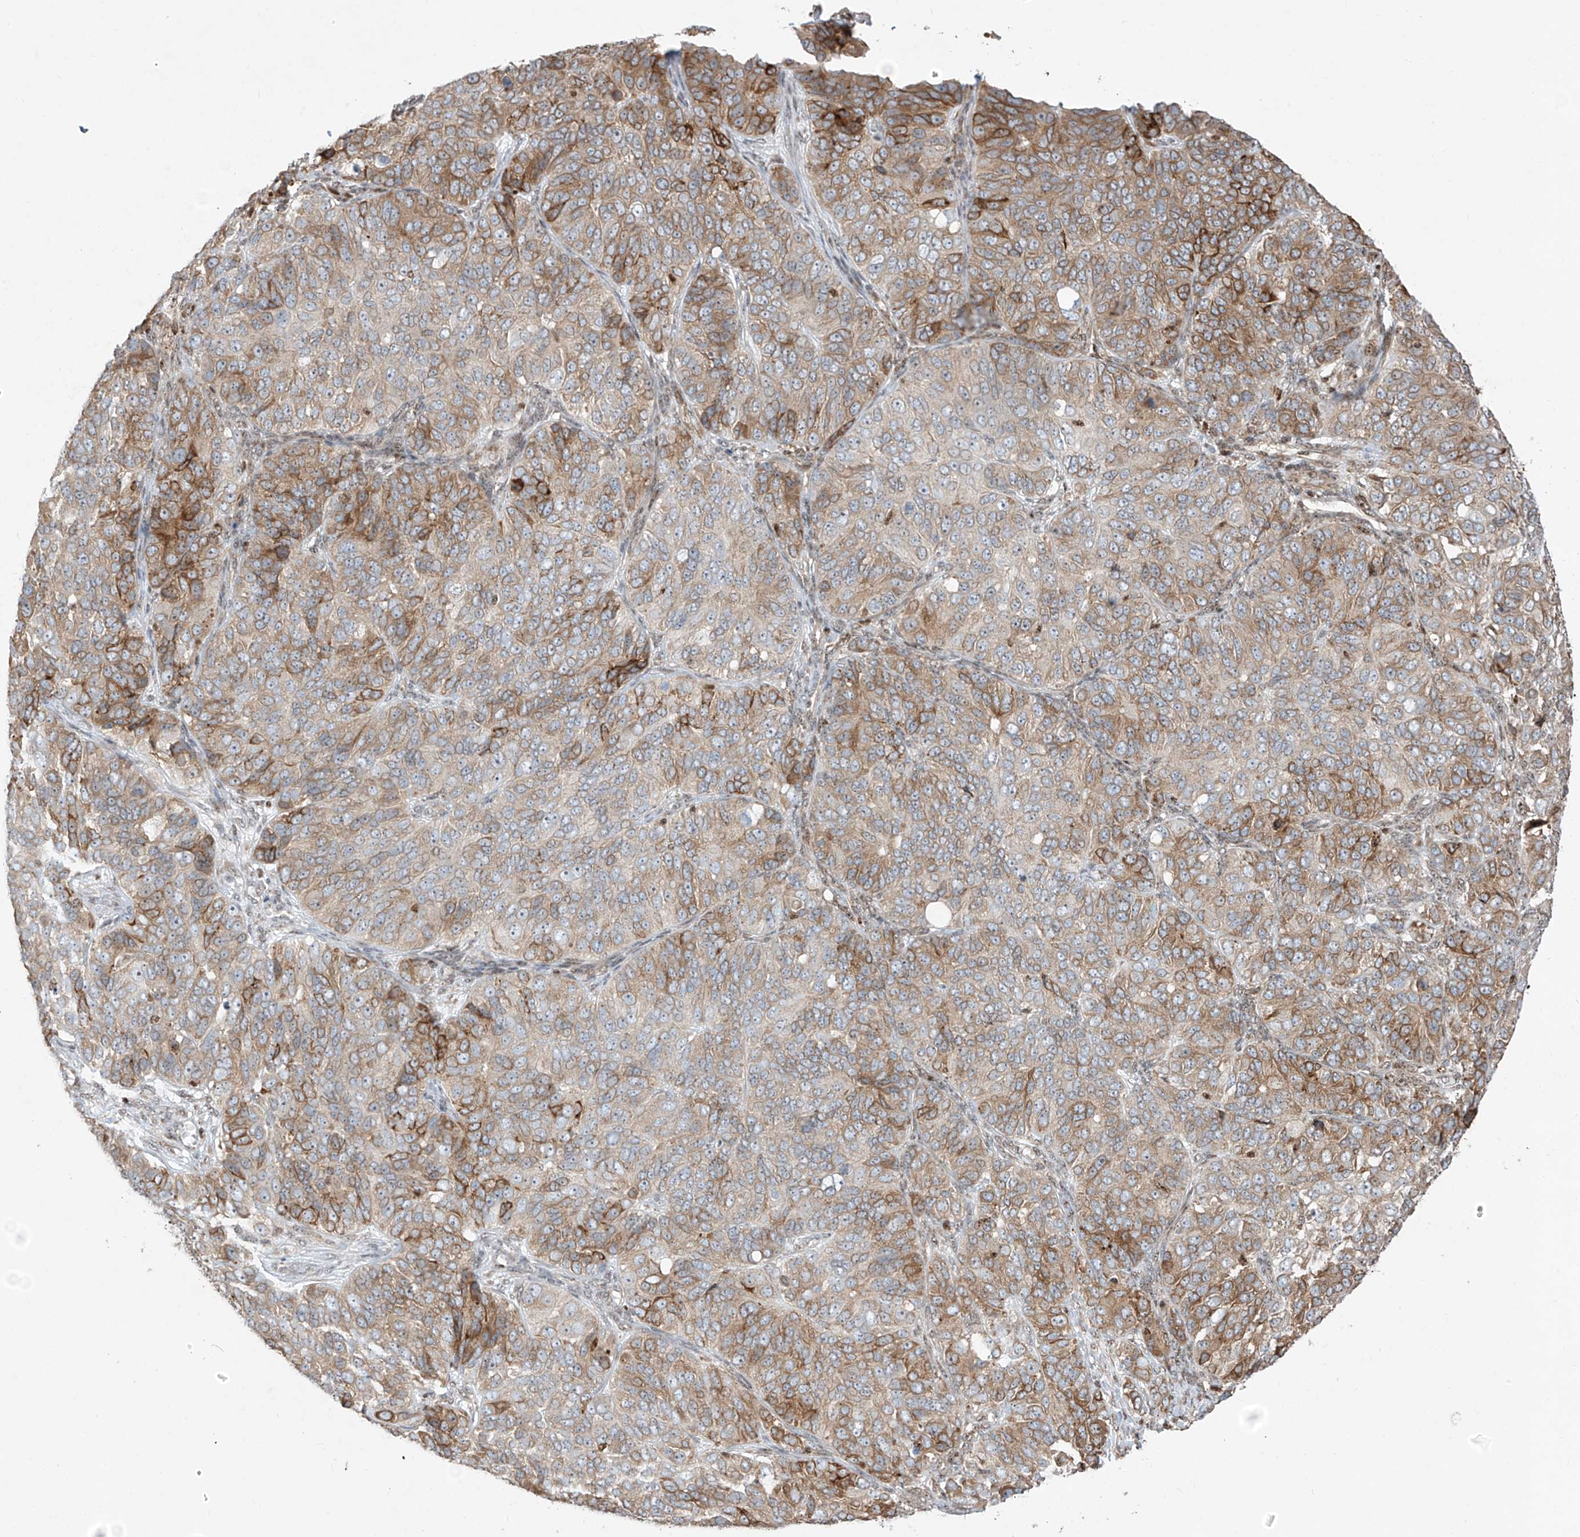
{"staining": {"intensity": "moderate", "quantity": ">75%", "location": "cytoplasmic/membranous"}, "tissue": "ovarian cancer", "cell_type": "Tumor cells", "image_type": "cancer", "snomed": [{"axis": "morphology", "description": "Carcinoma, endometroid"}, {"axis": "topography", "description": "Ovary"}], "caption": "An image of ovarian endometroid carcinoma stained for a protein demonstrates moderate cytoplasmic/membranous brown staining in tumor cells.", "gene": "ZBTB8A", "patient": {"sex": "female", "age": 51}}